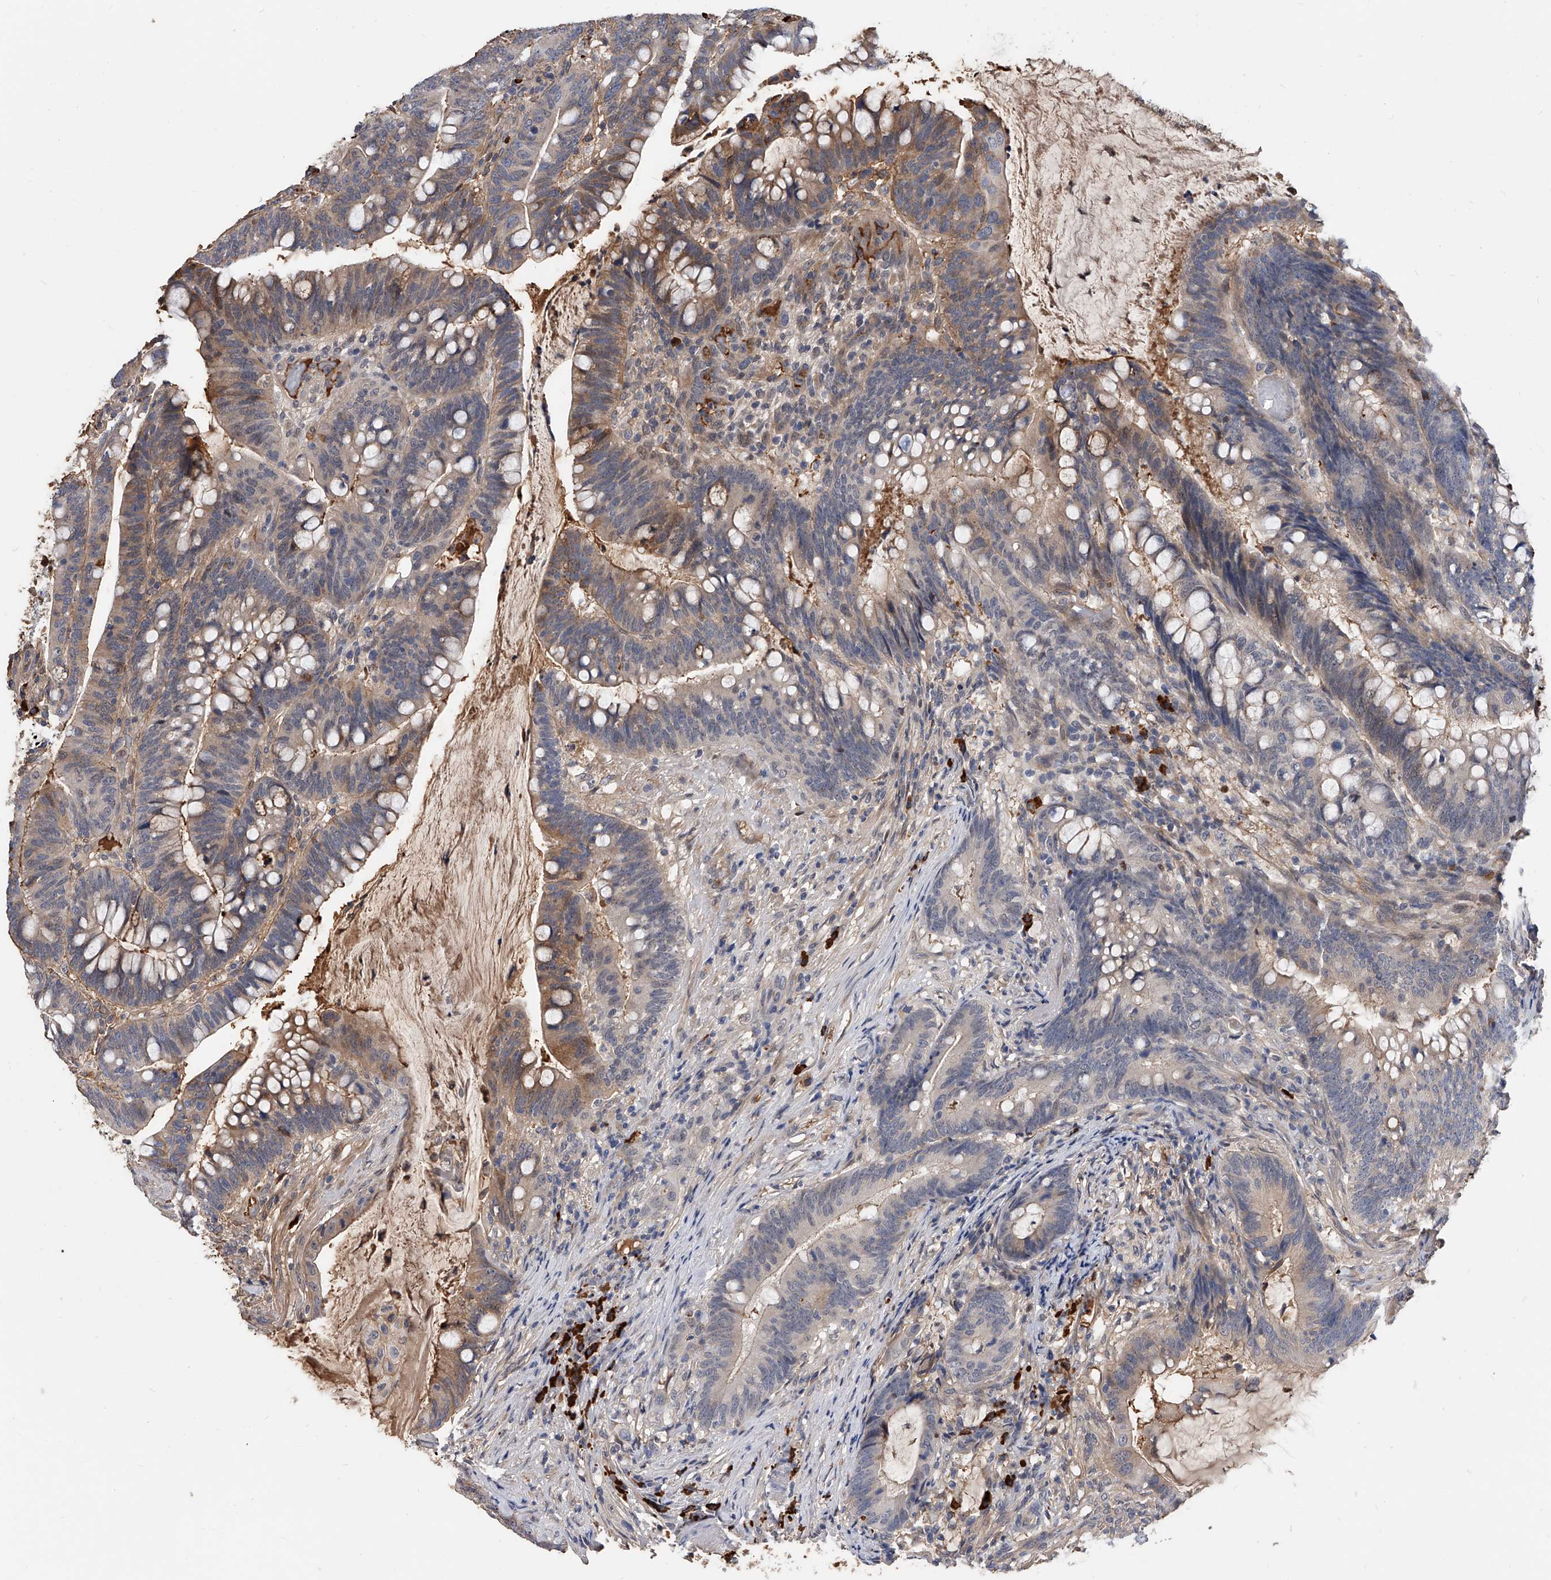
{"staining": {"intensity": "moderate", "quantity": "25%-75%", "location": "cytoplasmic/membranous"}, "tissue": "colorectal cancer", "cell_type": "Tumor cells", "image_type": "cancer", "snomed": [{"axis": "morphology", "description": "Adenocarcinoma, NOS"}, {"axis": "topography", "description": "Colon"}], "caption": "High-power microscopy captured an IHC histopathology image of colorectal cancer (adenocarcinoma), revealing moderate cytoplasmic/membranous positivity in about 25%-75% of tumor cells.", "gene": "ZNF25", "patient": {"sex": "female", "age": 66}}